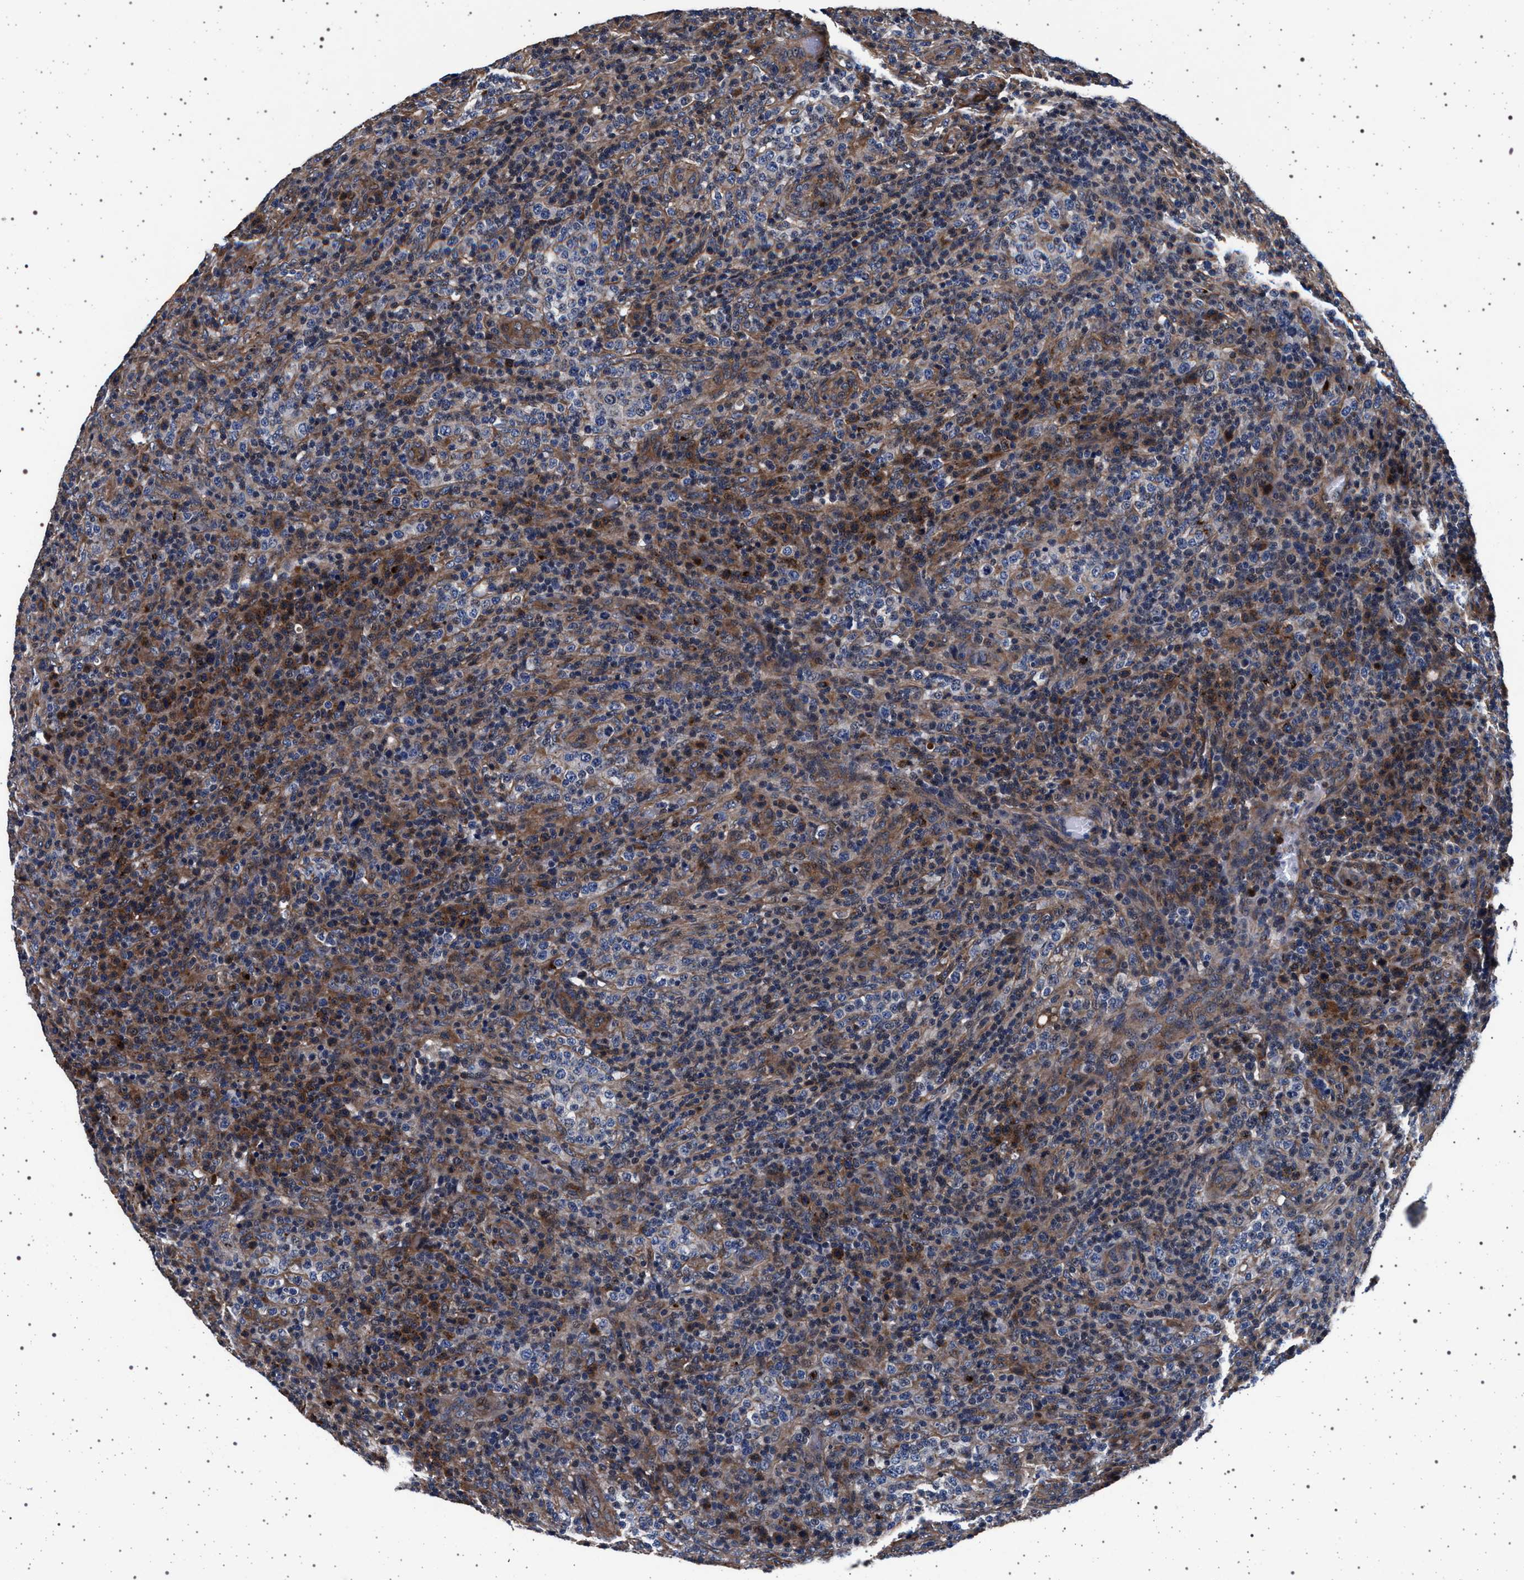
{"staining": {"intensity": "moderate", "quantity": "25%-75%", "location": "cytoplasmic/membranous,nuclear"}, "tissue": "lymphoma", "cell_type": "Tumor cells", "image_type": "cancer", "snomed": [{"axis": "morphology", "description": "Malignant lymphoma, non-Hodgkin's type, High grade"}, {"axis": "topography", "description": "Lymph node"}], "caption": "Brown immunohistochemical staining in lymphoma demonstrates moderate cytoplasmic/membranous and nuclear positivity in approximately 25%-75% of tumor cells.", "gene": "KCNK6", "patient": {"sex": "female", "age": 76}}